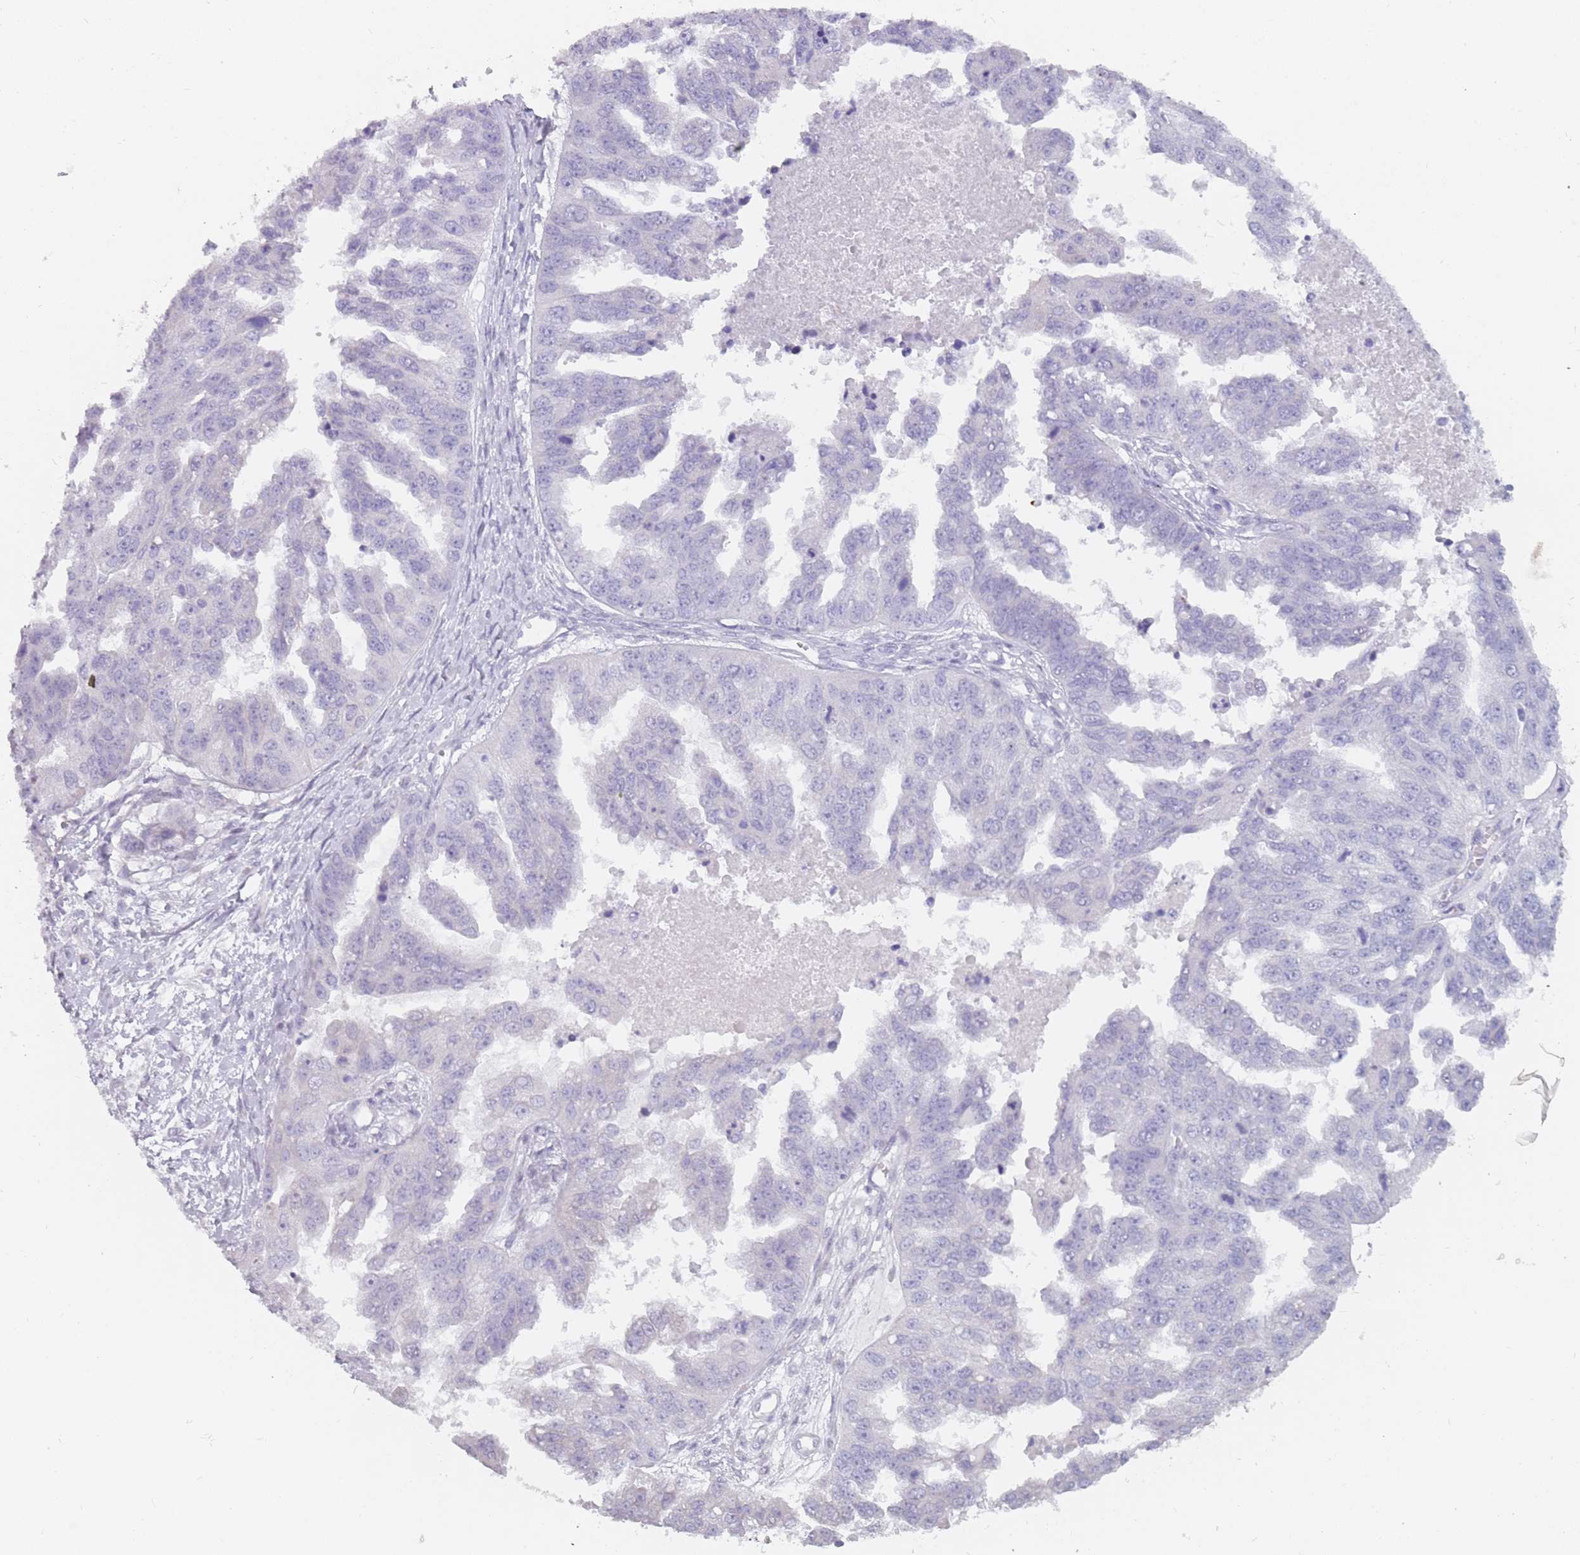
{"staining": {"intensity": "negative", "quantity": "none", "location": "none"}, "tissue": "ovarian cancer", "cell_type": "Tumor cells", "image_type": "cancer", "snomed": [{"axis": "morphology", "description": "Cystadenocarcinoma, serous, NOS"}, {"axis": "topography", "description": "Ovary"}], "caption": "A high-resolution image shows immunohistochemistry staining of ovarian serous cystadenocarcinoma, which displays no significant positivity in tumor cells. The staining was performed using DAB (3,3'-diaminobenzidine) to visualize the protein expression in brown, while the nuclei were stained in blue with hematoxylin (Magnification: 20x).", "gene": "DDX4", "patient": {"sex": "female", "age": 58}}